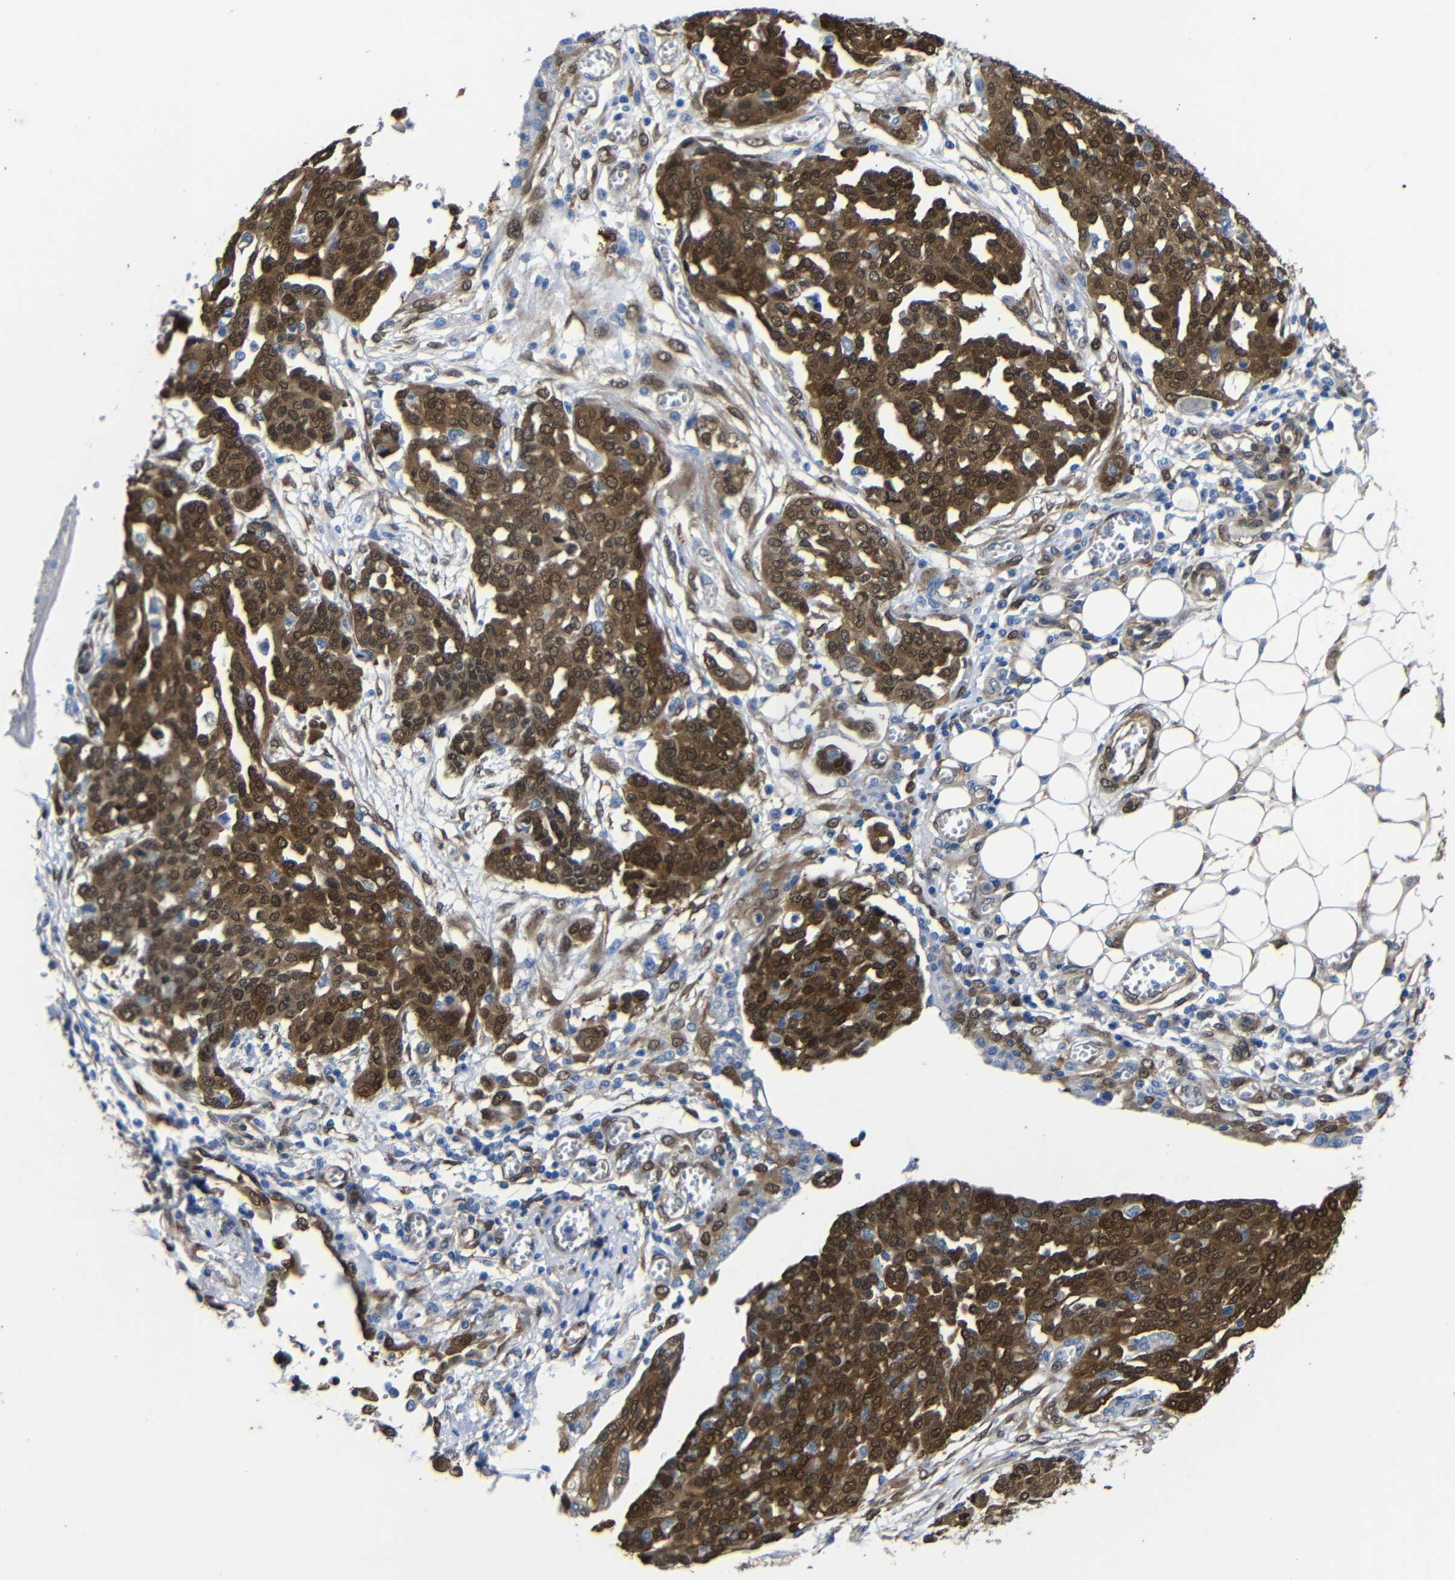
{"staining": {"intensity": "strong", "quantity": ">75%", "location": "cytoplasmic/membranous,nuclear"}, "tissue": "ovarian cancer", "cell_type": "Tumor cells", "image_type": "cancer", "snomed": [{"axis": "morphology", "description": "Cystadenocarcinoma, serous, NOS"}, {"axis": "topography", "description": "Soft tissue"}, {"axis": "topography", "description": "Ovary"}], "caption": "Ovarian cancer stained with DAB (3,3'-diaminobenzidine) IHC exhibits high levels of strong cytoplasmic/membranous and nuclear staining in approximately >75% of tumor cells.", "gene": "YAP1", "patient": {"sex": "female", "age": 57}}